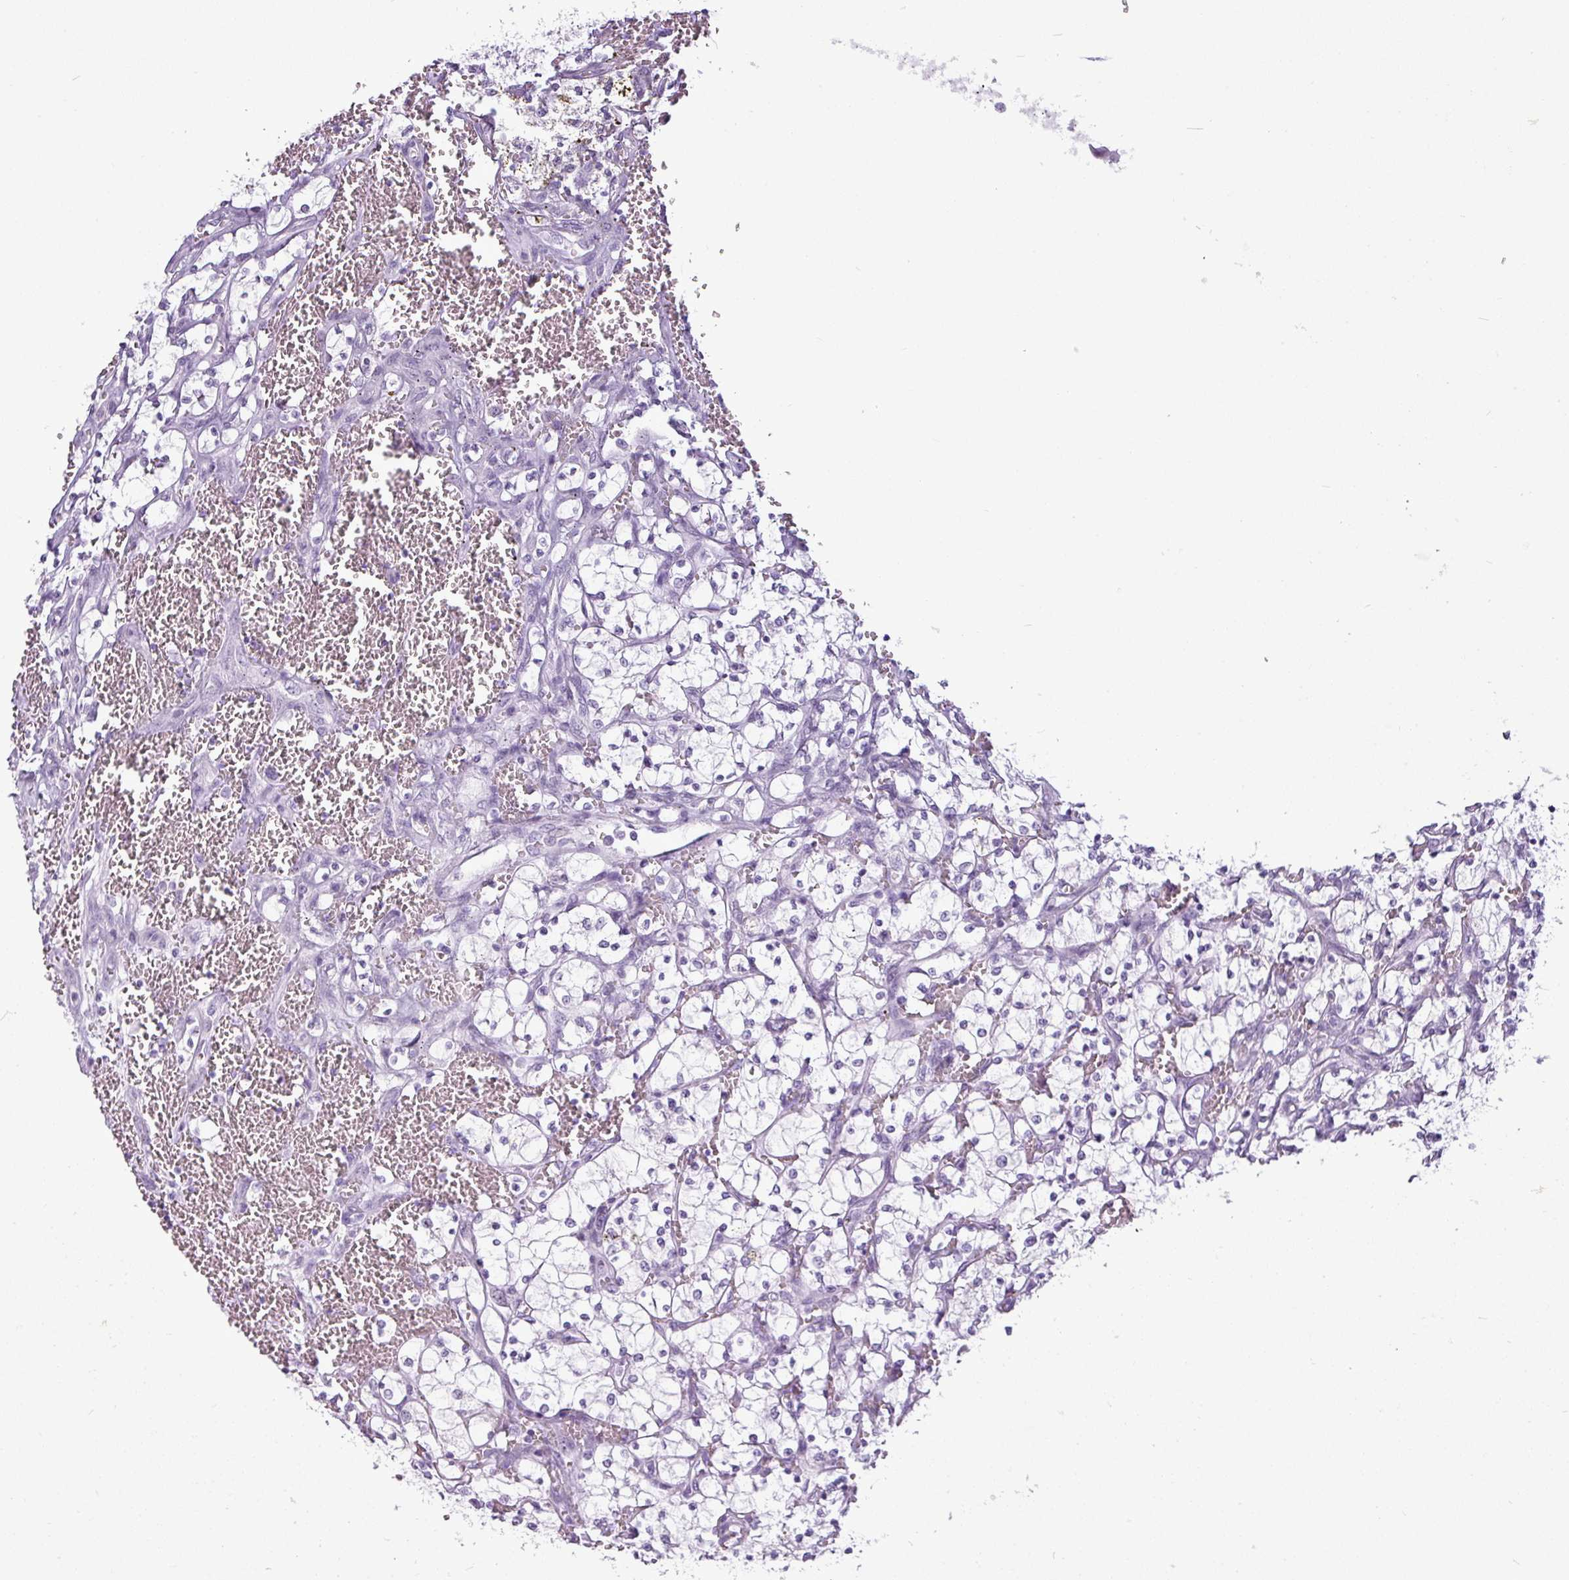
{"staining": {"intensity": "negative", "quantity": "none", "location": "none"}, "tissue": "renal cancer", "cell_type": "Tumor cells", "image_type": "cancer", "snomed": [{"axis": "morphology", "description": "Adenocarcinoma, NOS"}, {"axis": "topography", "description": "Kidney"}], "caption": "High power microscopy image of an IHC photomicrograph of adenocarcinoma (renal), revealing no significant staining in tumor cells. (DAB (3,3'-diaminobenzidine) immunohistochemistry, high magnification).", "gene": "AMY2A", "patient": {"sex": "female", "age": 69}}